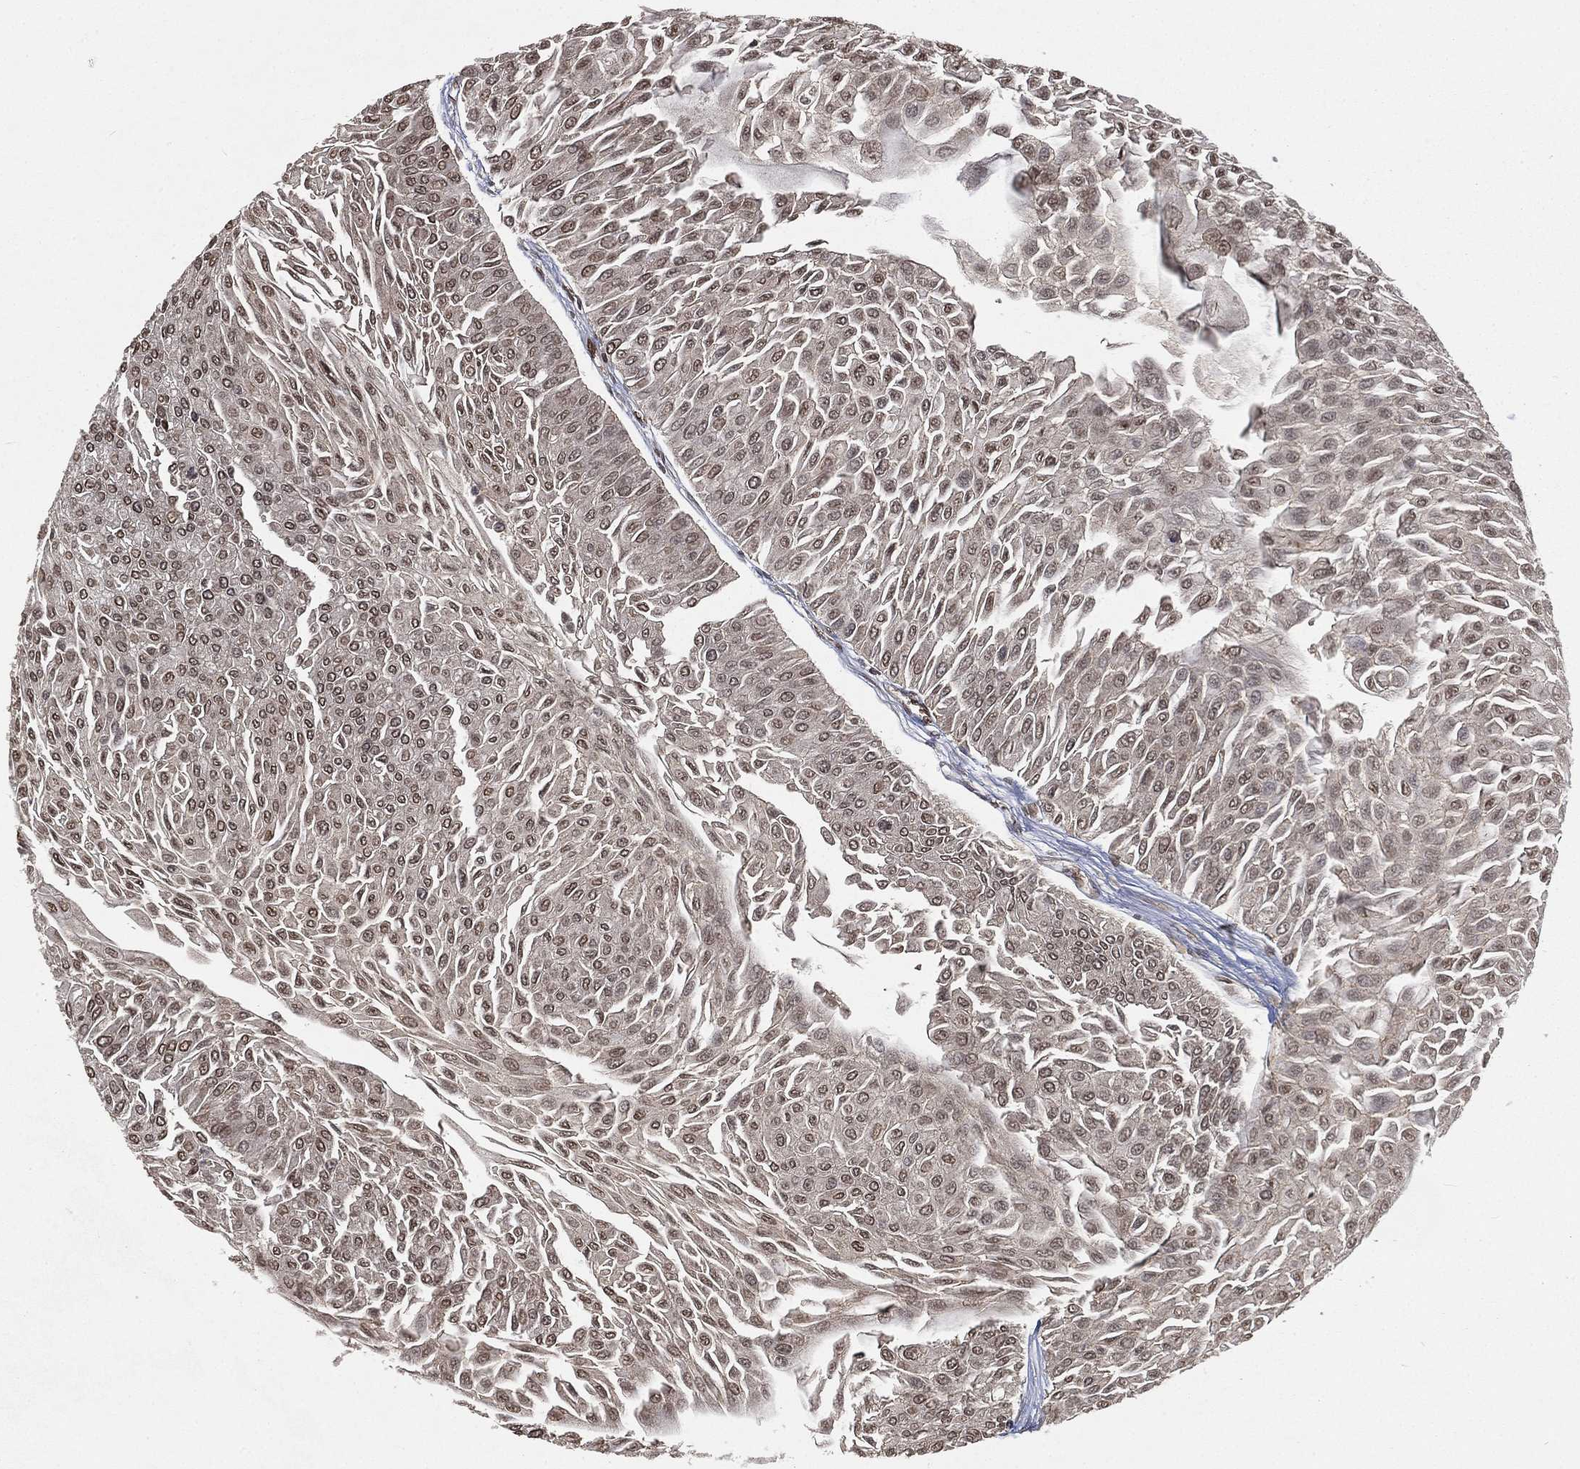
{"staining": {"intensity": "weak", "quantity": "25%-75%", "location": "cytoplasmic/membranous"}, "tissue": "urothelial cancer", "cell_type": "Tumor cells", "image_type": "cancer", "snomed": [{"axis": "morphology", "description": "Urothelial carcinoma, Low grade"}, {"axis": "topography", "description": "Urinary bladder"}], "caption": "IHC staining of urothelial carcinoma (low-grade), which demonstrates low levels of weak cytoplasmic/membranous staining in about 25%-75% of tumor cells indicating weak cytoplasmic/membranous protein staining. The staining was performed using DAB (brown) for protein detection and nuclei were counterstained in hematoxylin (blue).", "gene": "UBA5", "patient": {"sex": "male", "age": 67}}